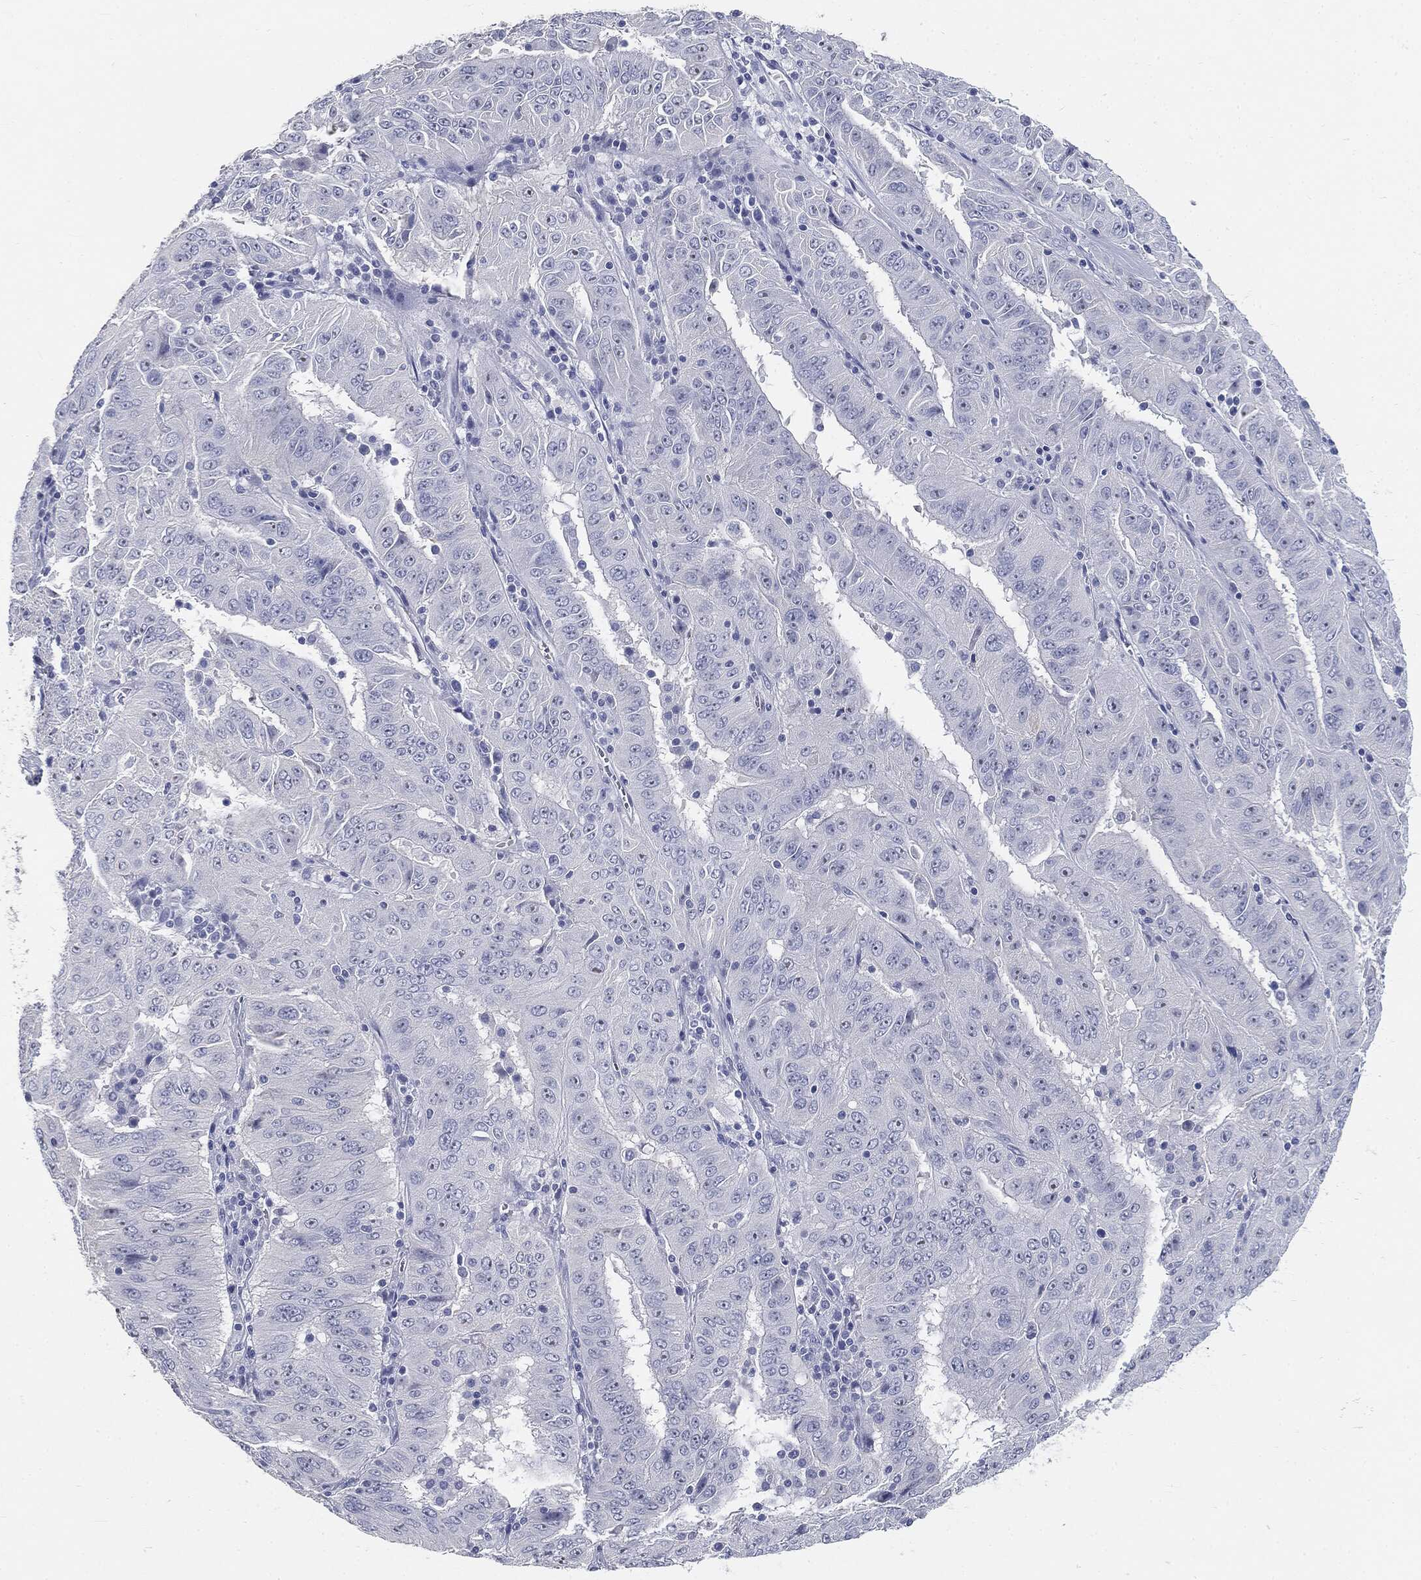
{"staining": {"intensity": "negative", "quantity": "none", "location": "none"}, "tissue": "pancreatic cancer", "cell_type": "Tumor cells", "image_type": "cancer", "snomed": [{"axis": "morphology", "description": "Adenocarcinoma, NOS"}, {"axis": "topography", "description": "Pancreas"}], "caption": "DAB immunohistochemical staining of human pancreatic adenocarcinoma displays no significant expression in tumor cells.", "gene": "CUZD1", "patient": {"sex": "male", "age": 63}}